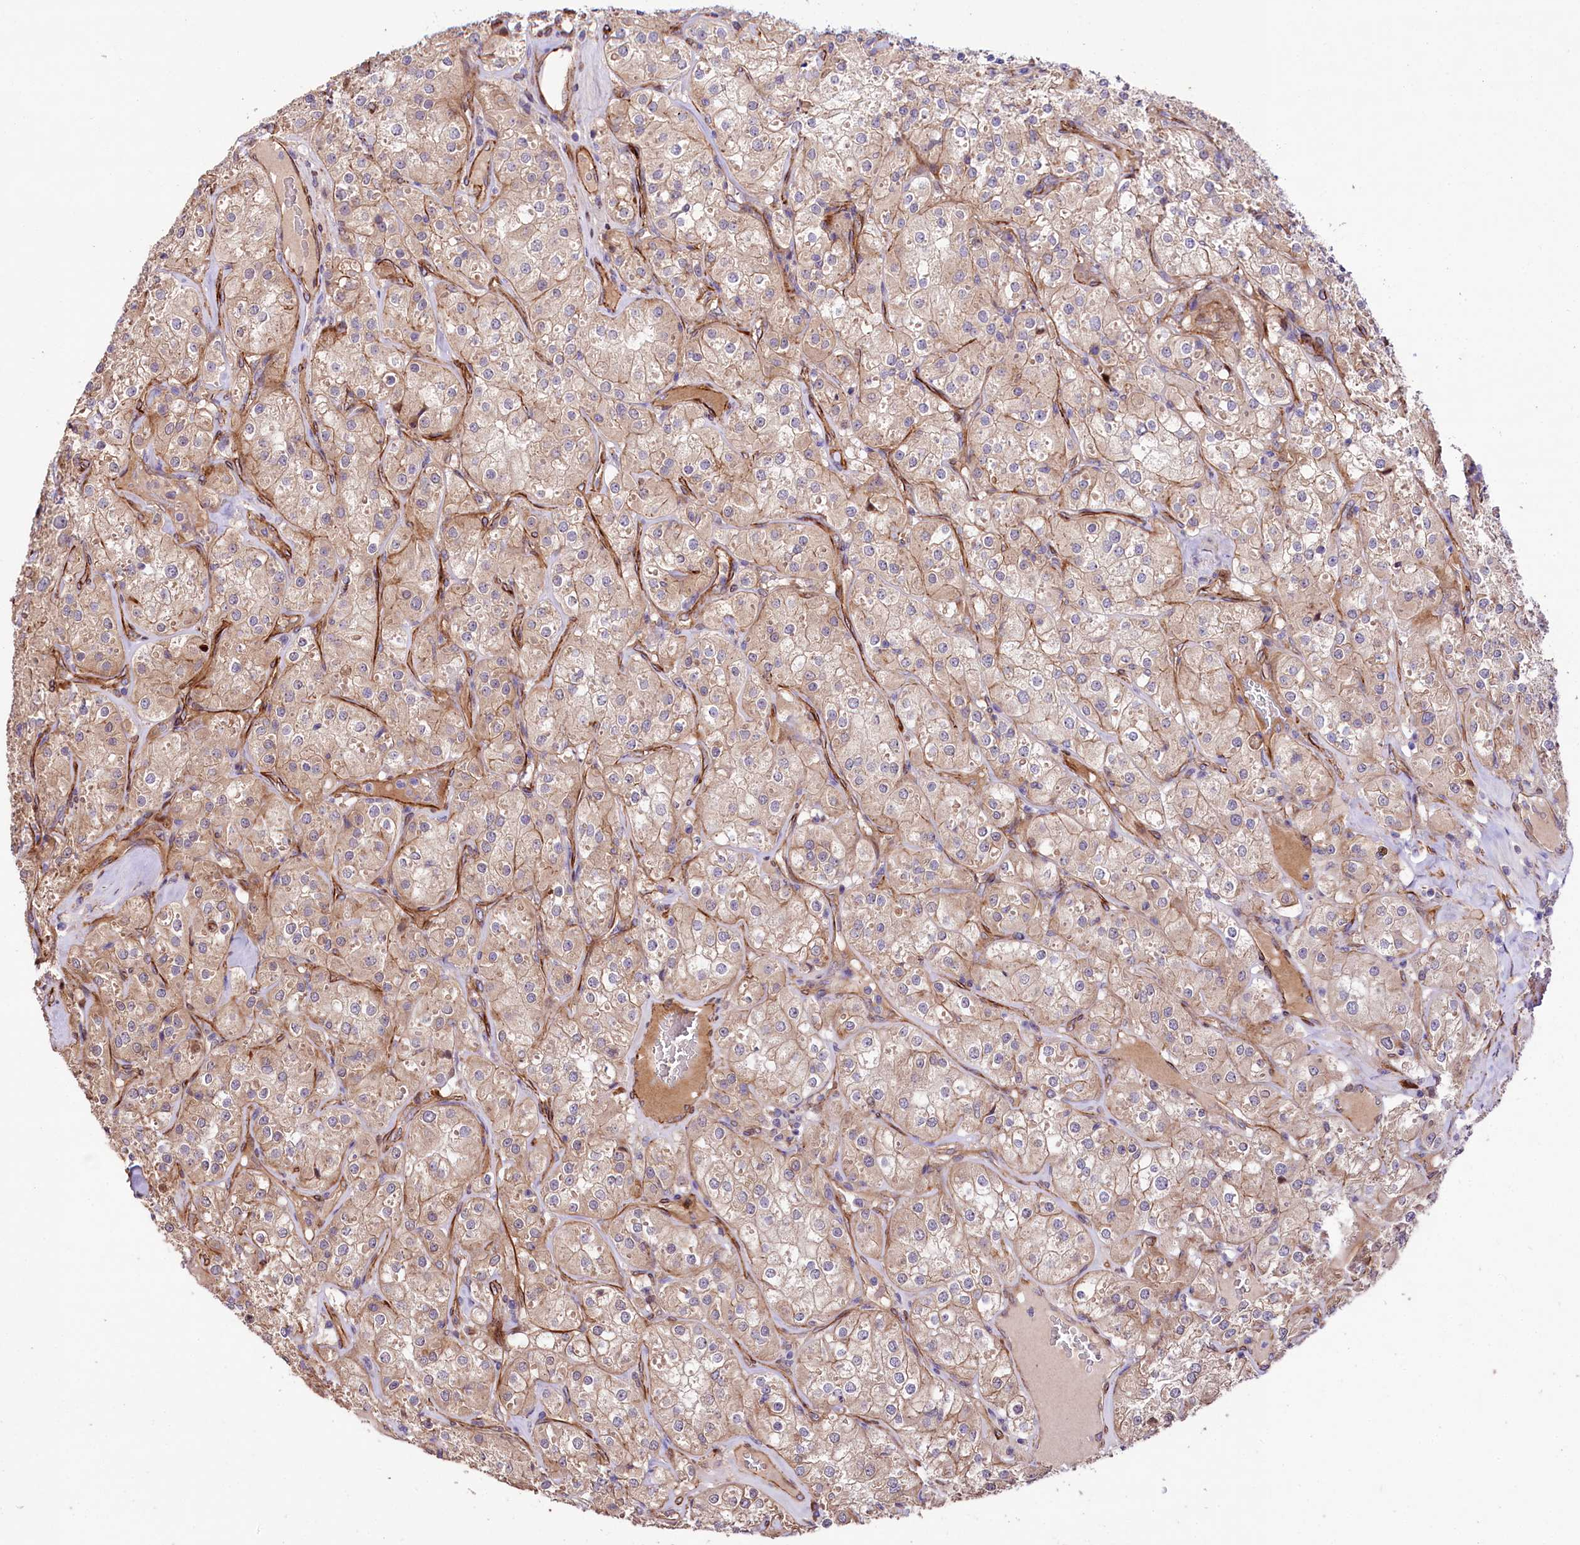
{"staining": {"intensity": "weak", "quantity": ">75%", "location": "cytoplasmic/membranous"}, "tissue": "renal cancer", "cell_type": "Tumor cells", "image_type": "cancer", "snomed": [{"axis": "morphology", "description": "Adenocarcinoma, NOS"}, {"axis": "topography", "description": "Kidney"}], "caption": "Weak cytoplasmic/membranous expression is identified in about >75% of tumor cells in renal cancer (adenocarcinoma).", "gene": "SPATS2", "patient": {"sex": "male", "age": 77}}